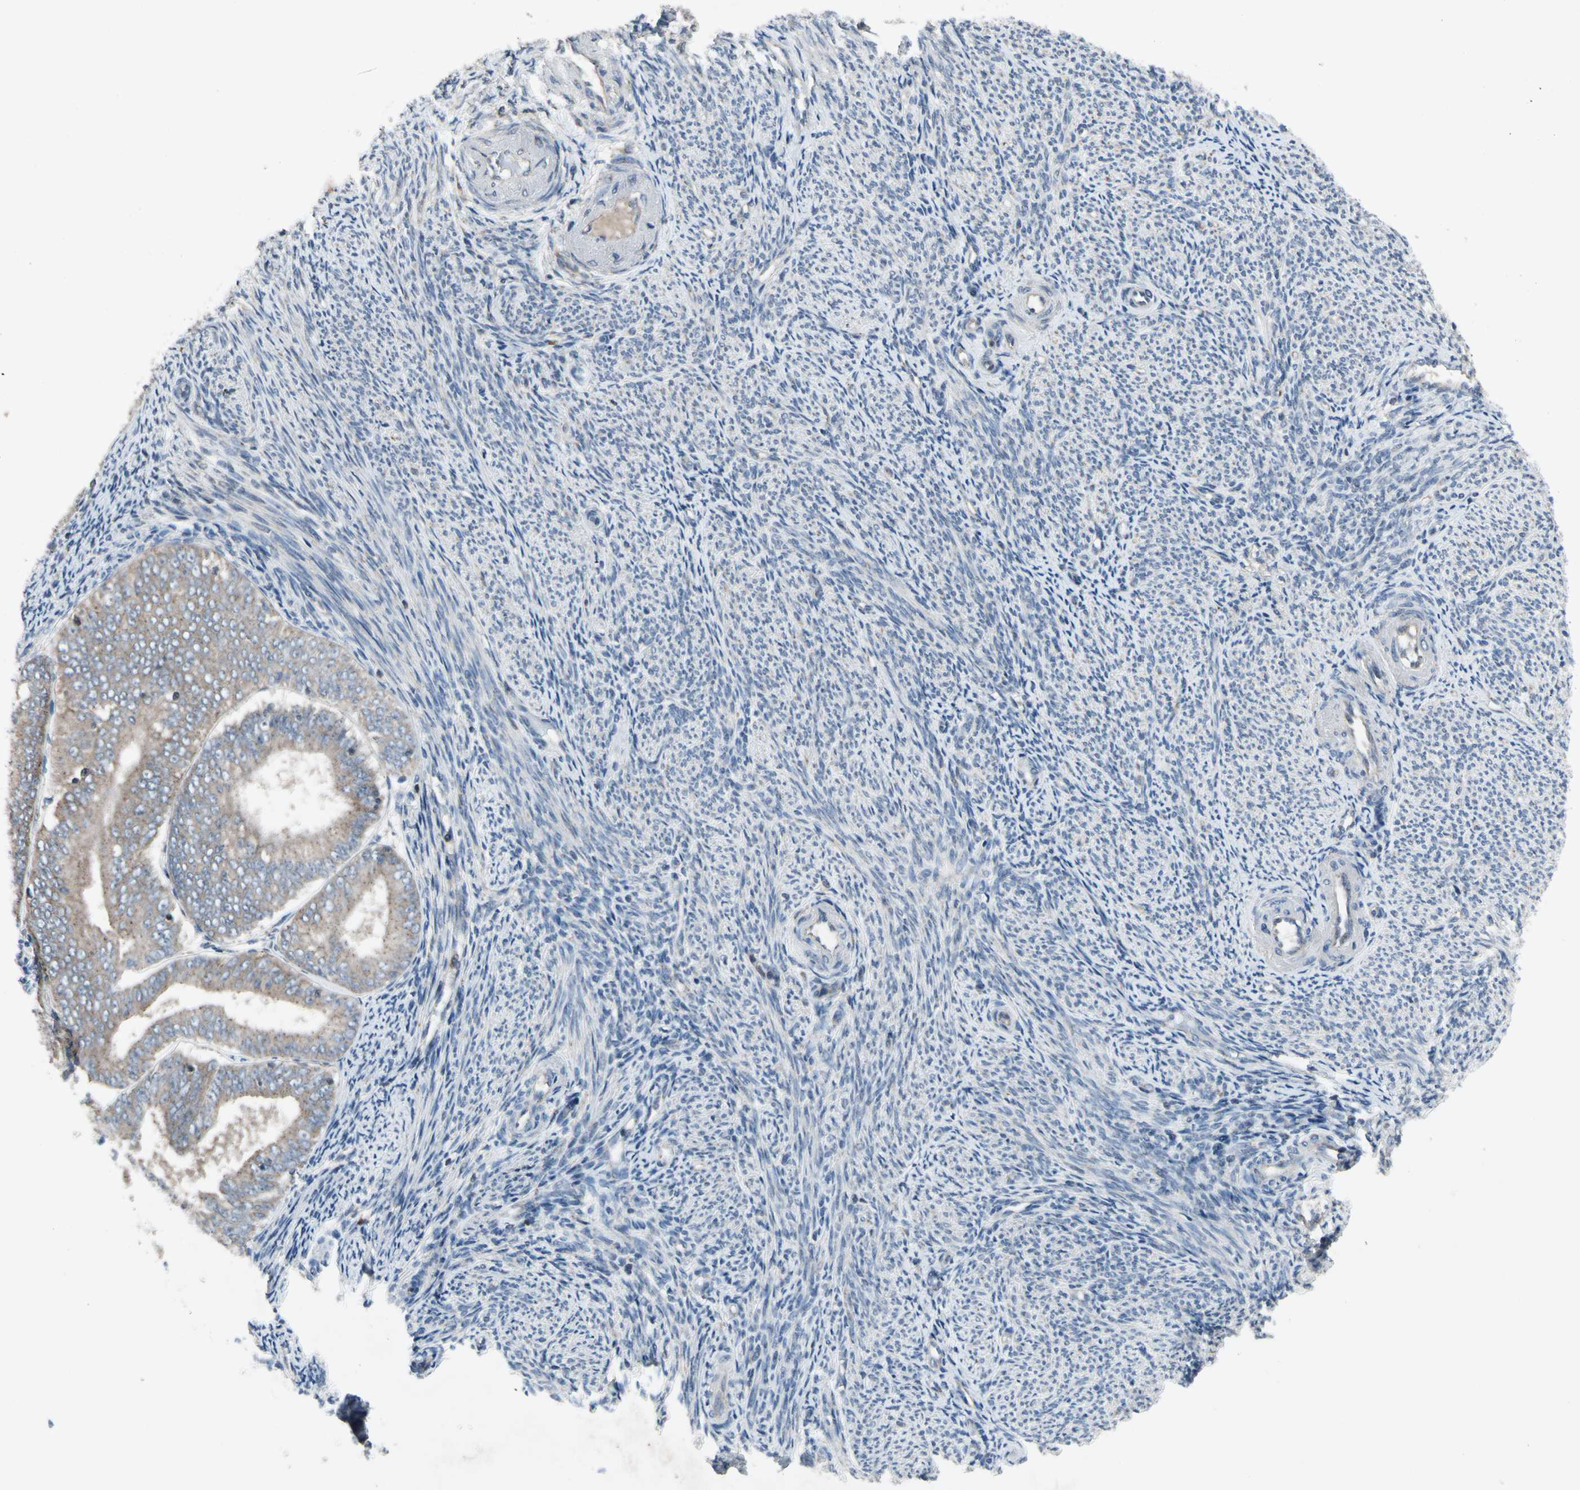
{"staining": {"intensity": "moderate", "quantity": ">75%", "location": "cytoplasmic/membranous"}, "tissue": "endometrial cancer", "cell_type": "Tumor cells", "image_type": "cancer", "snomed": [{"axis": "morphology", "description": "Adenocarcinoma, NOS"}, {"axis": "topography", "description": "Endometrium"}], "caption": "The histopathology image demonstrates staining of adenocarcinoma (endometrial), revealing moderate cytoplasmic/membranous protein expression (brown color) within tumor cells.", "gene": "NMI", "patient": {"sex": "female", "age": 63}}